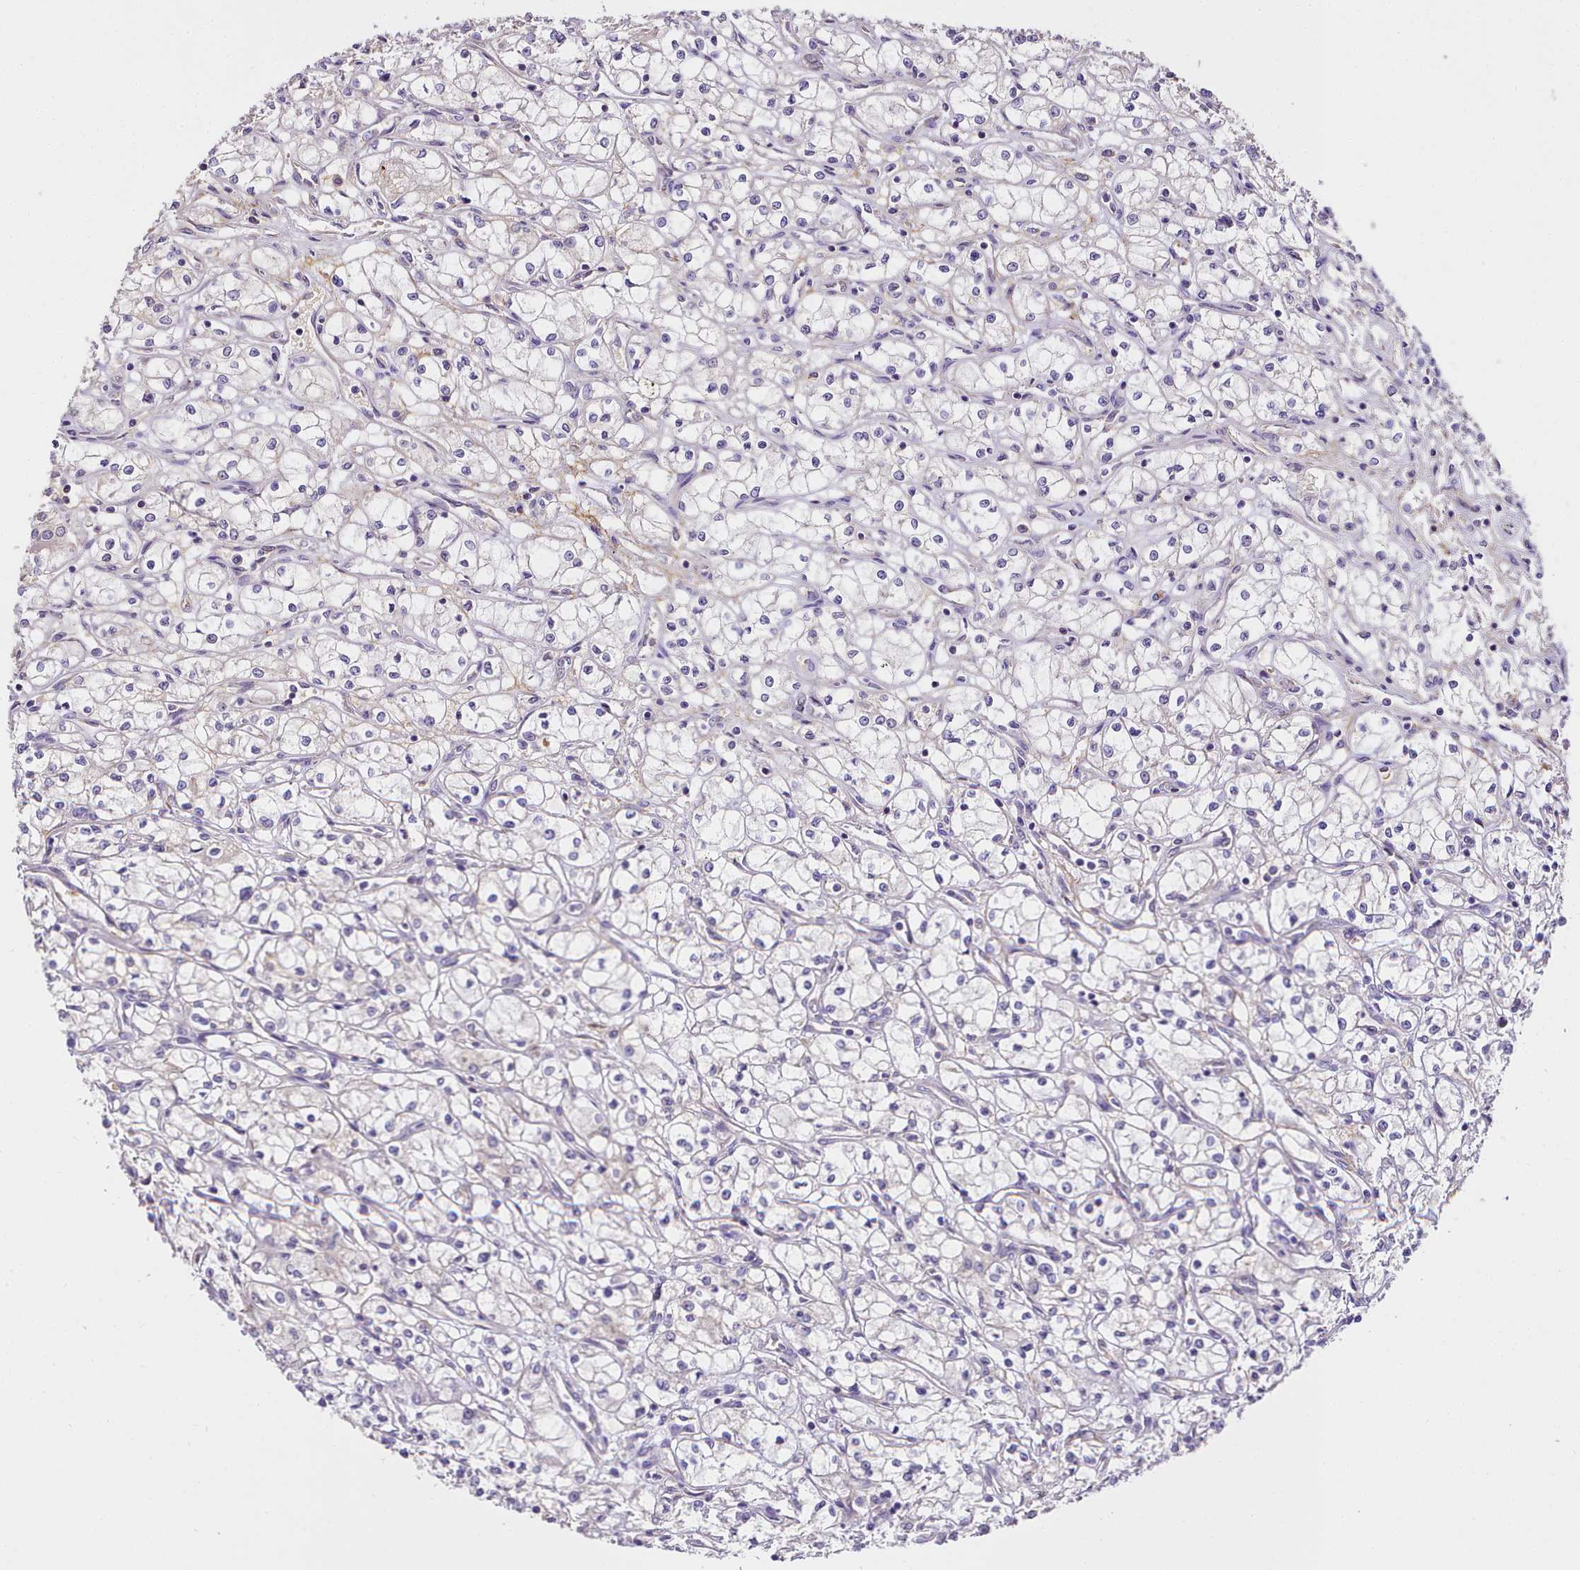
{"staining": {"intensity": "negative", "quantity": "none", "location": "none"}, "tissue": "renal cancer", "cell_type": "Tumor cells", "image_type": "cancer", "snomed": [{"axis": "morphology", "description": "Adenocarcinoma, NOS"}, {"axis": "topography", "description": "Kidney"}], "caption": "DAB immunohistochemical staining of renal cancer shows no significant positivity in tumor cells. (DAB immunohistochemistry, high magnification).", "gene": "NBPF1", "patient": {"sex": "male", "age": 59}}